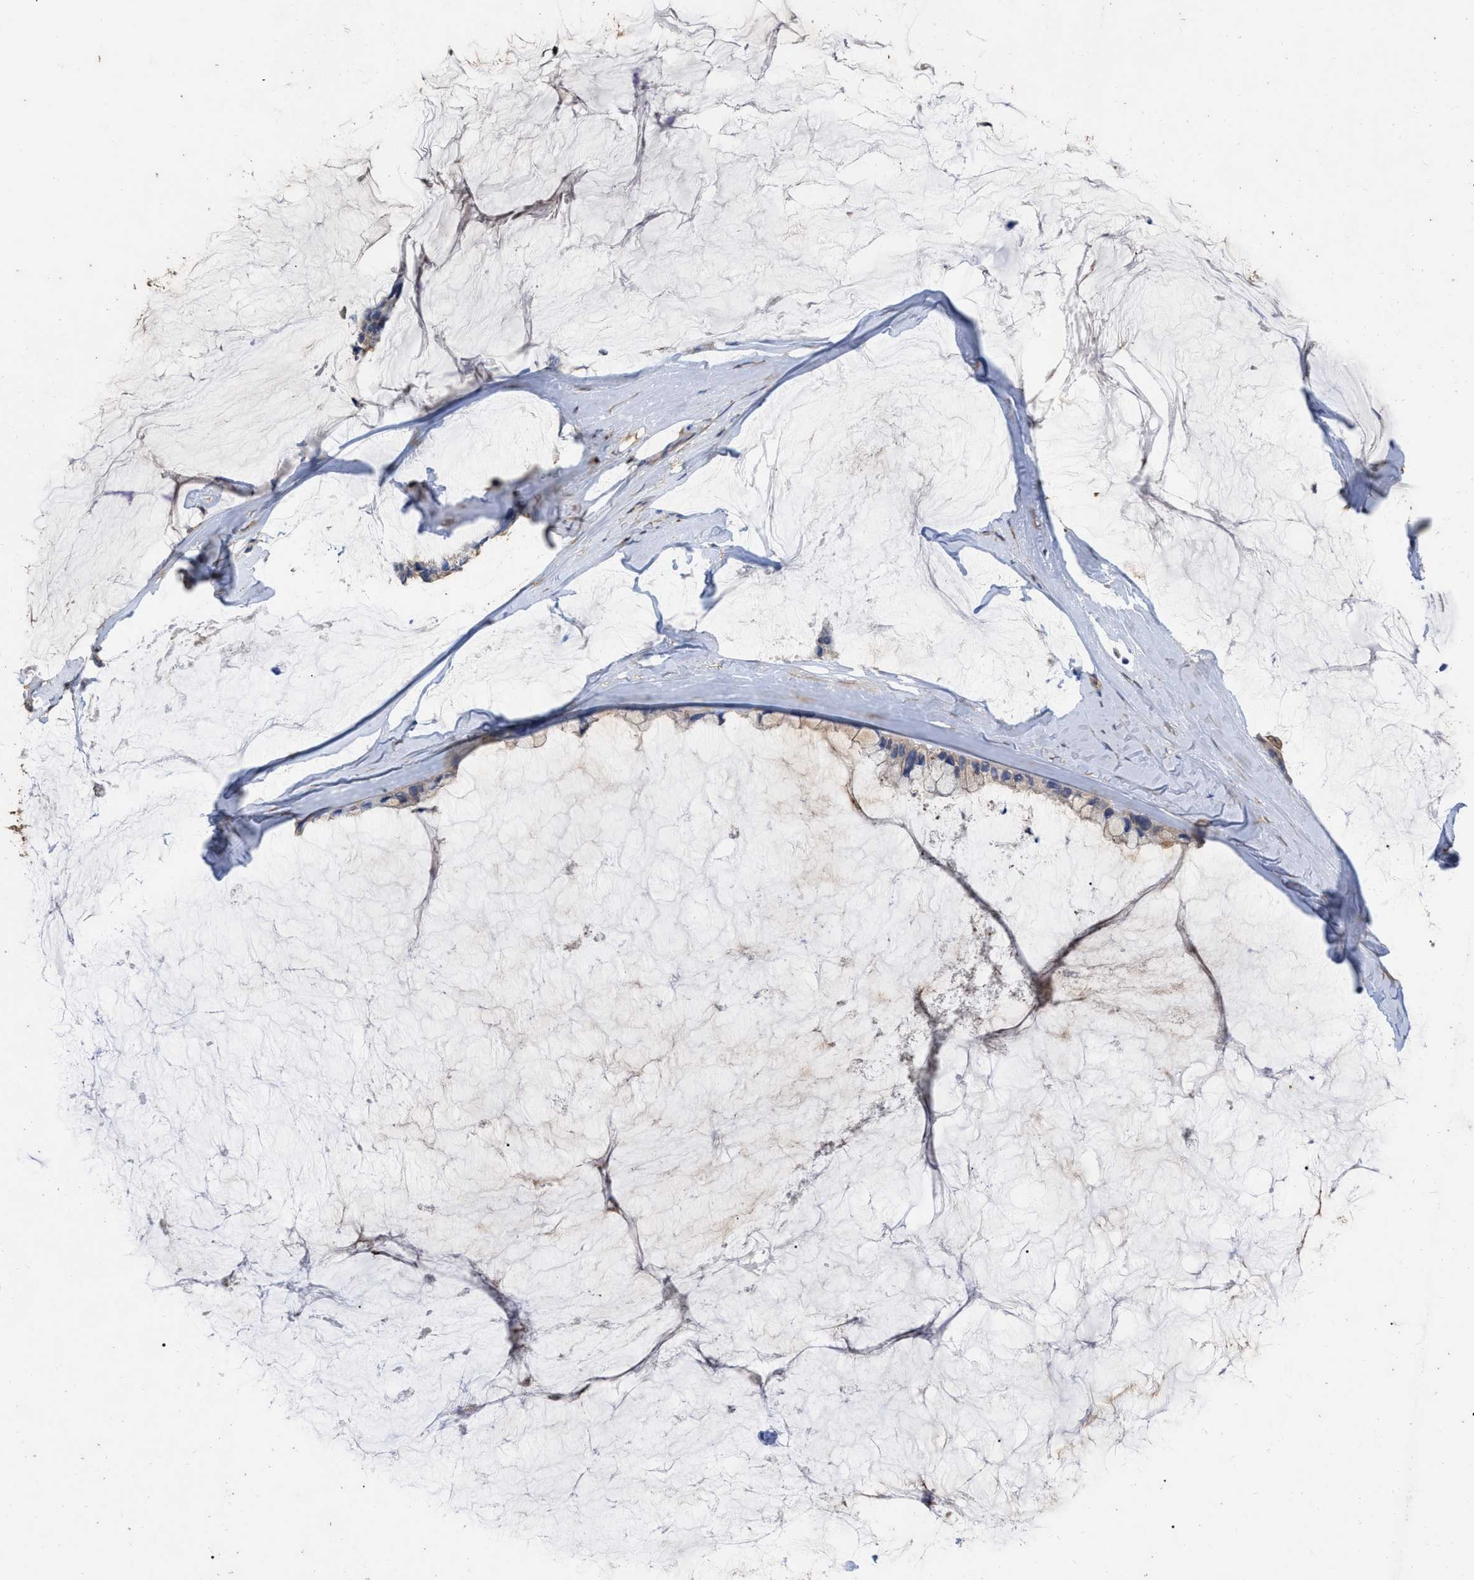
{"staining": {"intensity": "negative", "quantity": "none", "location": "none"}, "tissue": "ovarian cancer", "cell_type": "Tumor cells", "image_type": "cancer", "snomed": [{"axis": "morphology", "description": "Cystadenocarcinoma, mucinous, NOS"}, {"axis": "topography", "description": "Ovary"}], "caption": "Immunohistochemistry histopathology image of human mucinous cystadenocarcinoma (ovarian) stained for a protein (brown), which reveals no positivity in tumor cells.", "gene": "GPR179", "patient": {"sex": "female", "age": 39}}